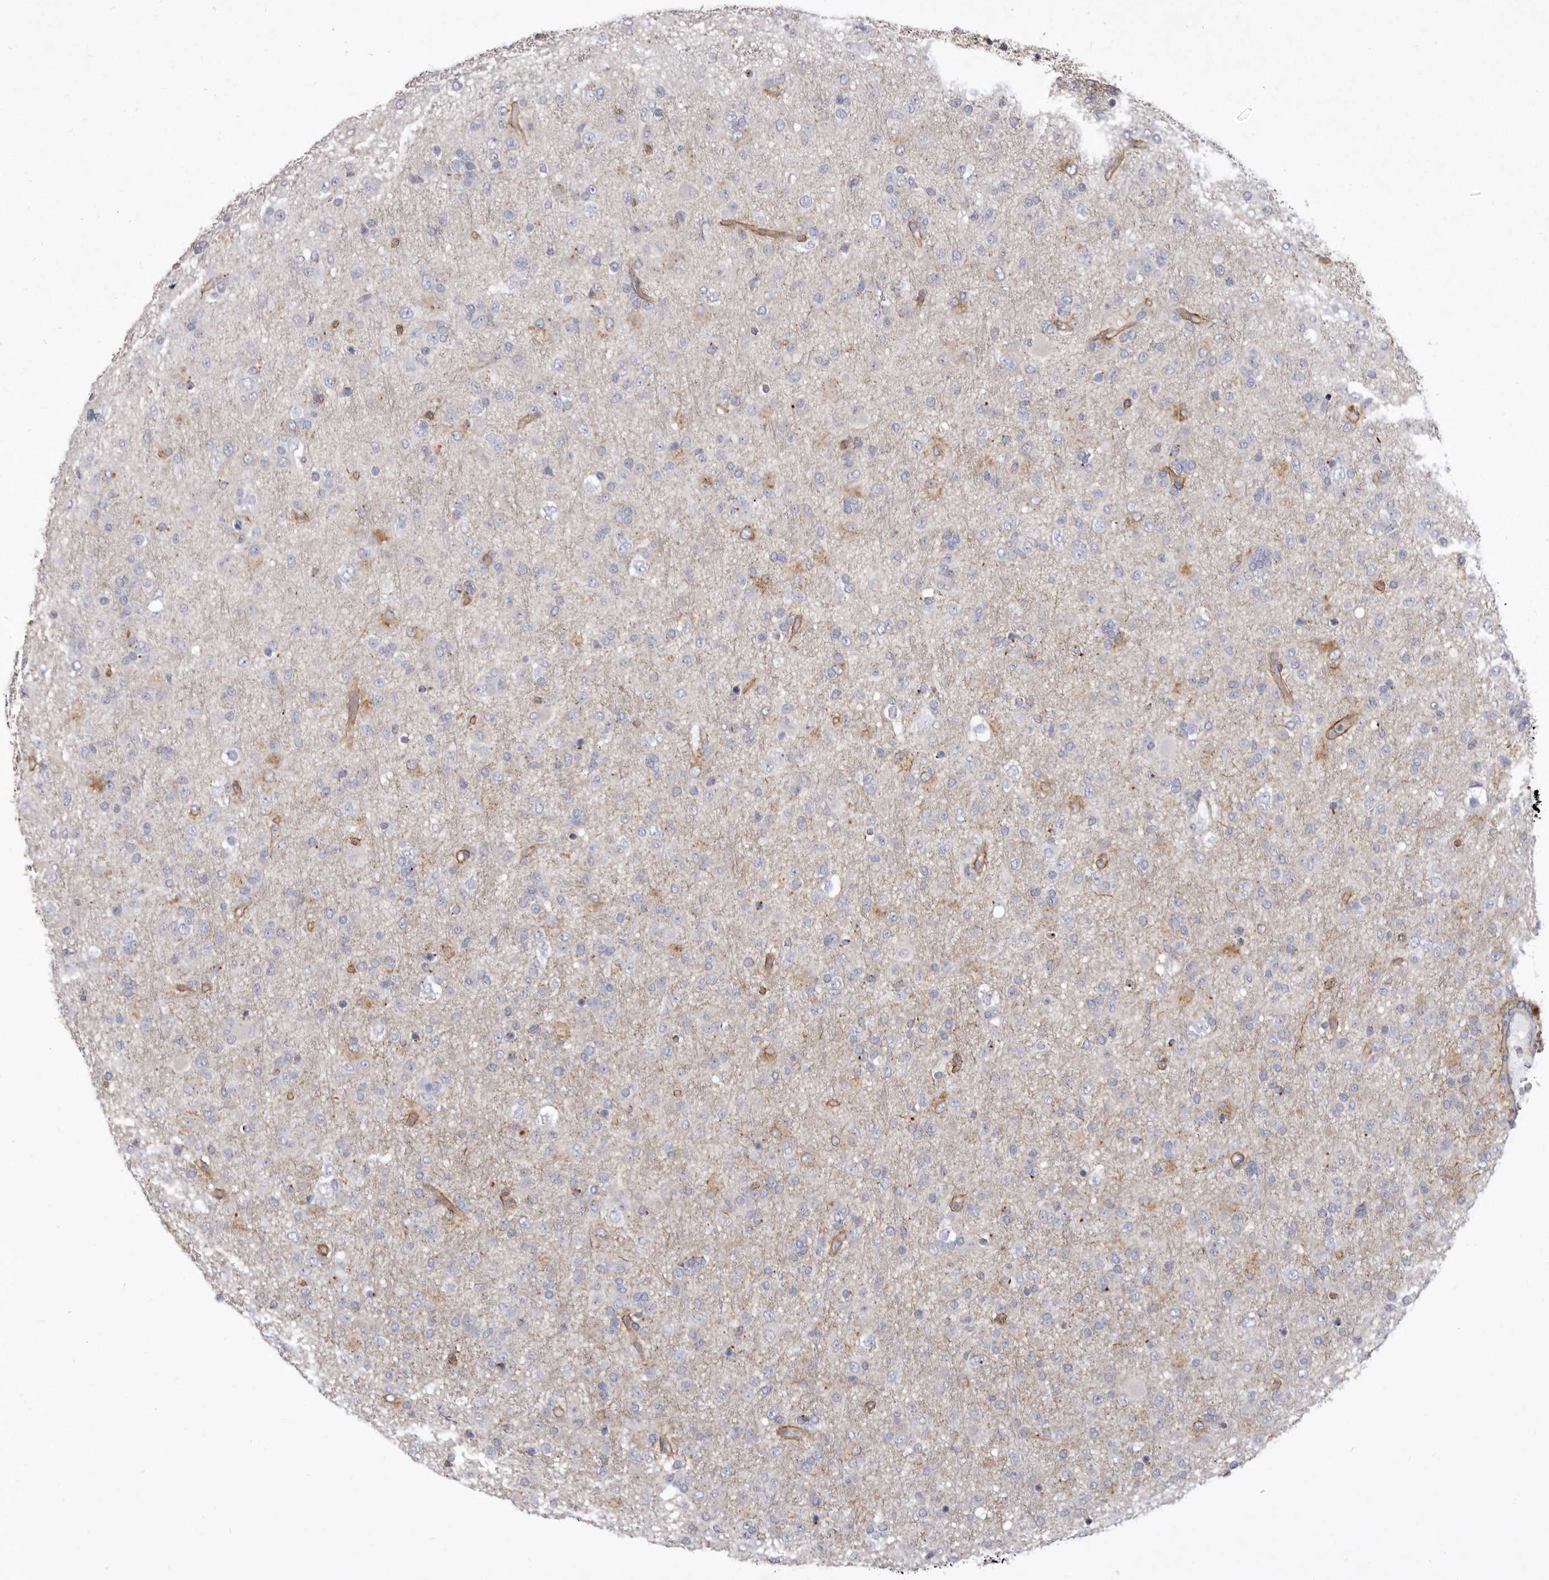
{"staining": {"intensity": "weak", "quantity": "<25%", "location": "cytoplasmic/membranous"}, "tissue": "glioma", "cell_type": "Tumor cells", "image_type": "cancer", "snomed": [{"axis": "morphology", "description": "Glioma, malignant, Low grade"}, {"axis": "topography", "description": "Brain"}], "caption": "This is an IHC image of human malignant glioma (low-grade). There is no staining in tumor cells.", "gene": "P2RX6", "patient": {"sex": "male", "age": 65}}